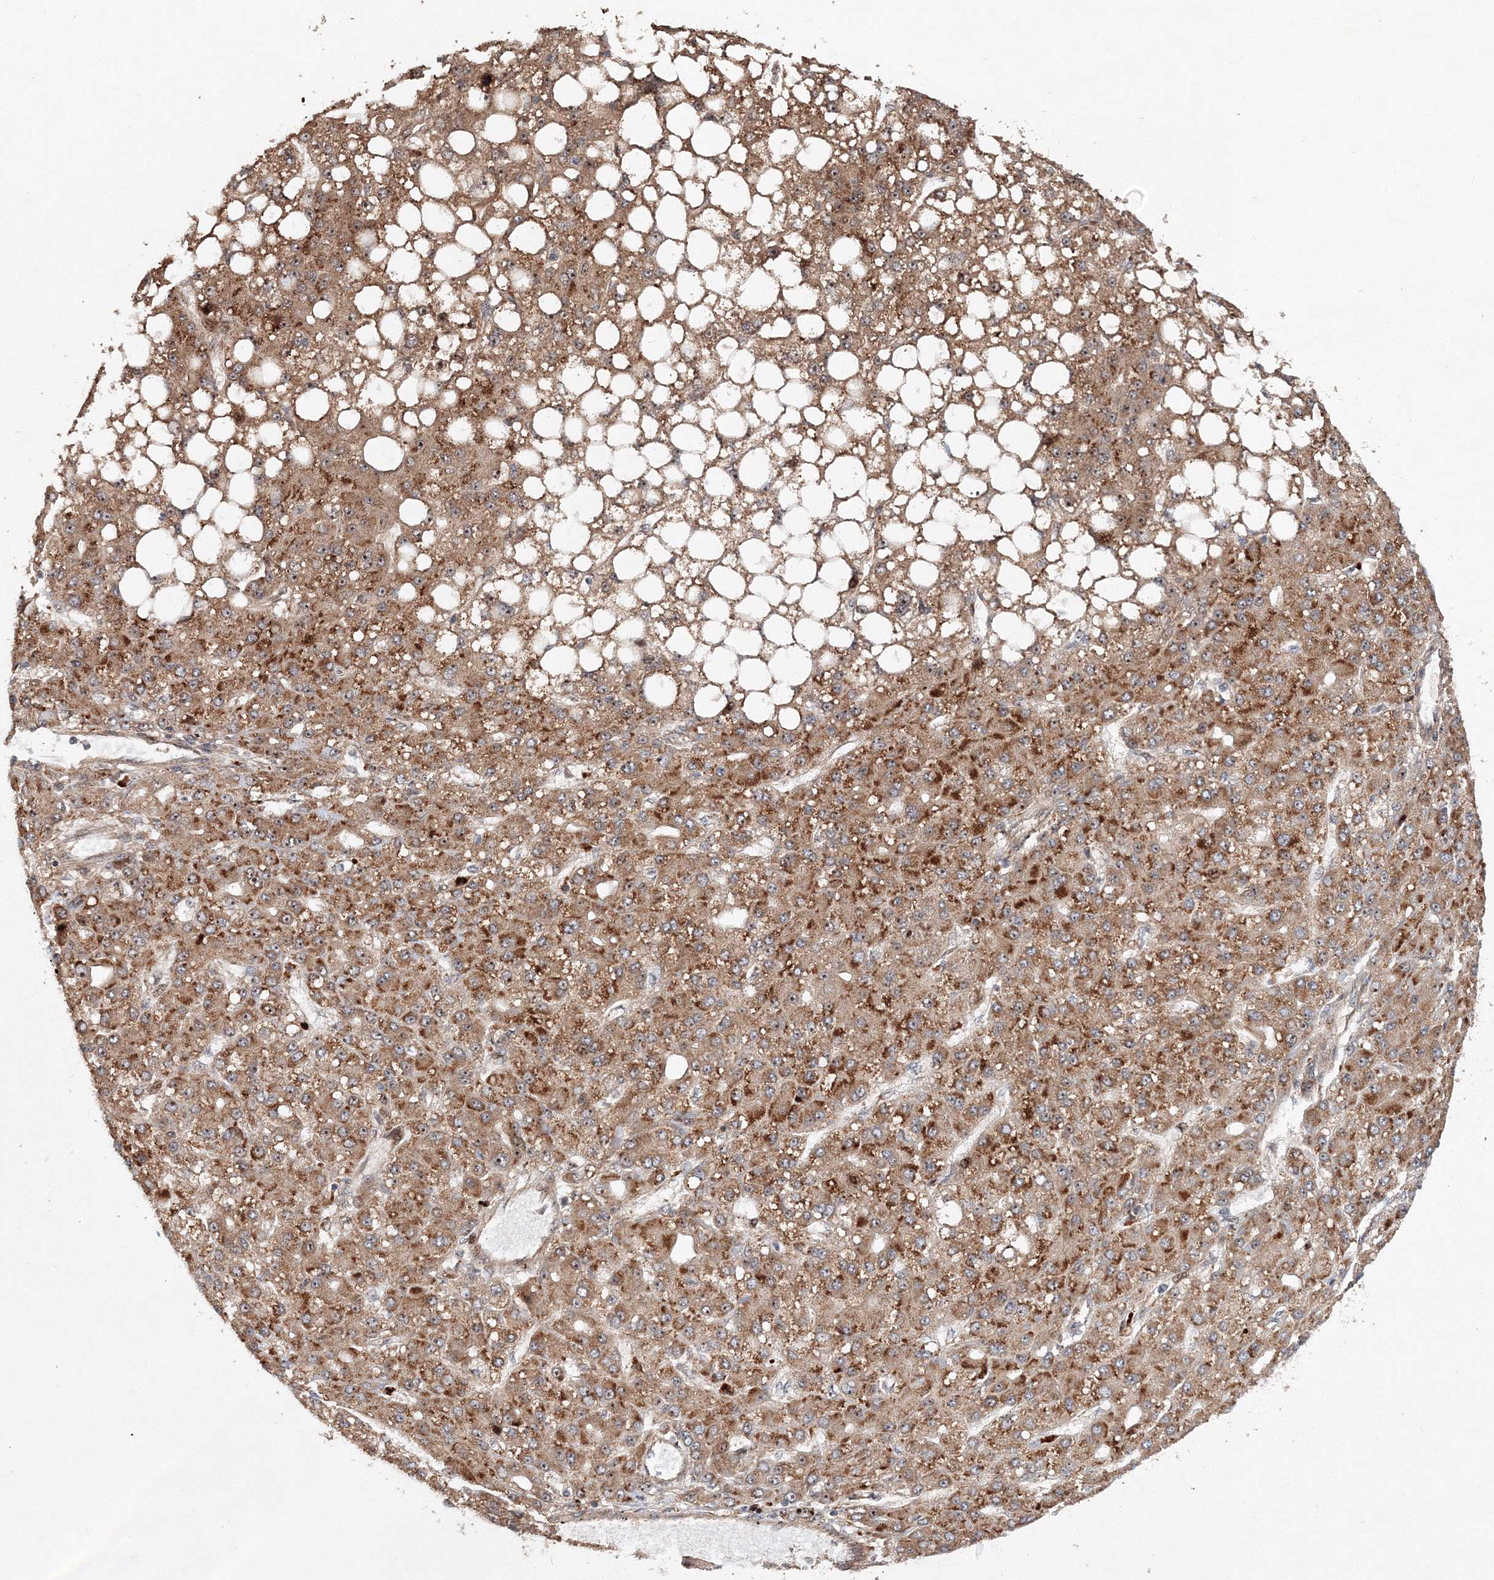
{"staining": {"intensity": "moderate", "quantity": ">75%", "location": "cytoplasmic/membranous"}, "tissue": "liver cancer", "cell_type": "Tumor cells", "image_type": "cancer", "snomed": [{"axis": "morphology", "description": "Carcinoma, Hepatocellular, NOS"}, {"axis": "topography", "description": "Liver"}], "caption": "Immunohistochemical staining of human liver hepatocellular carcinoma exhibits medium levels of moderate cytoplasmic/membranous staining in about >75% of tumor cells. The staining was performed using DAB (3,3'-diaminobenzidine), with brown indicating positive protein expression. Nuclei are stained blue with hematoxylin.", "gene": "ANKAR", "patient": {"sex": "male", "age": 67}}